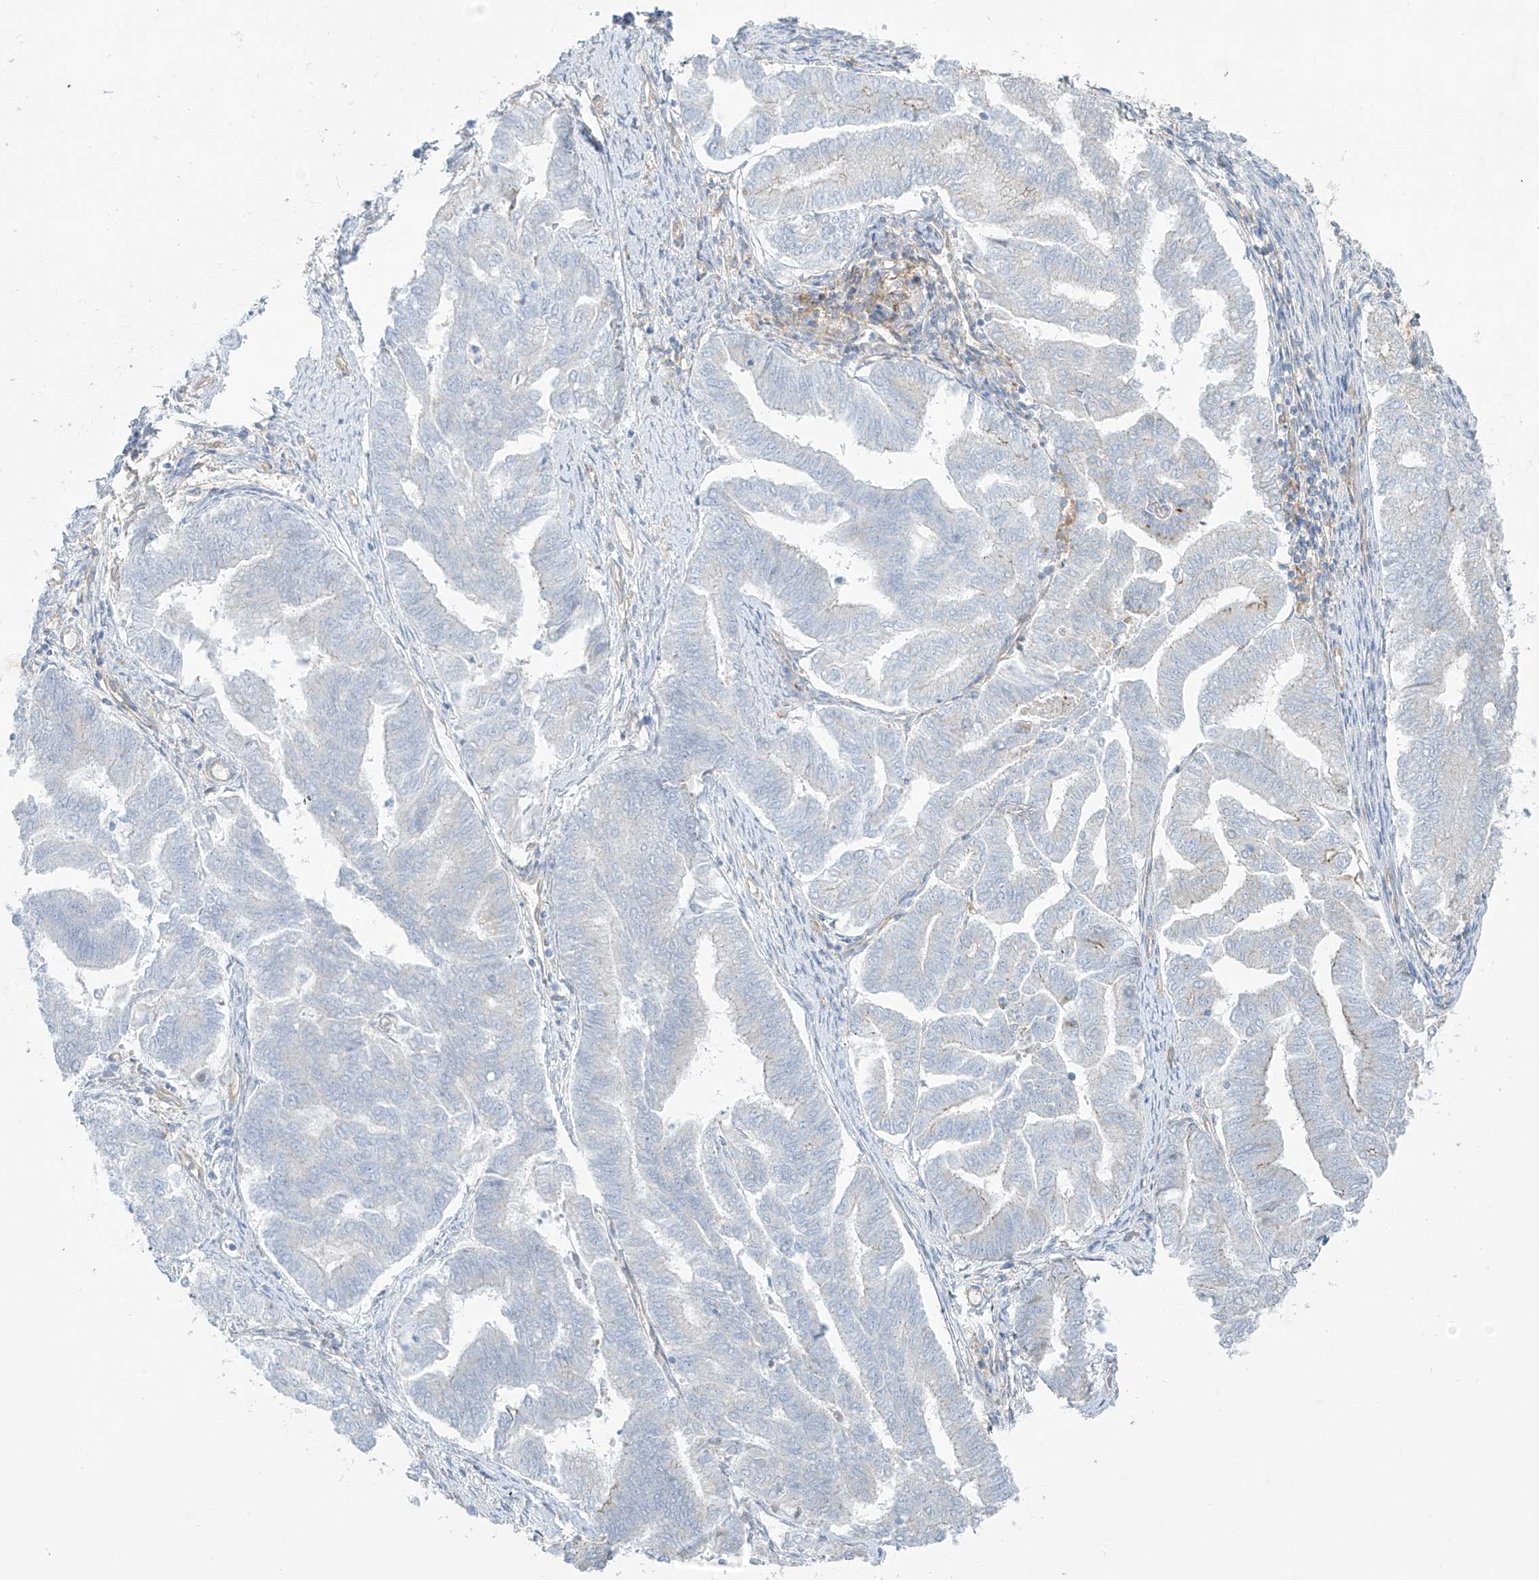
{"staining": {"intensity": "negative", "quantity": "none", "location": "none"}, "tissue": "endometrial cancer", "cell_type": "Tumor cells", "image_type": "cancer", "snomed": [{"axis": "morphology", "description": "Adenocarcinoma, NOS"}, {"axis": "topography", "description": "Endometrium"}], "caption": "Immunohistochemistry of human endometrial adenocarcinoma exhibits no positivity in tumor cells. The staining is performed using DAB (3,3'-diaminobenzidine) brown chromogen with nuclei counter-stained in using hematoxylin.", "gene": "VAMP5", "patient": {"sex": "female", "age": 79}}